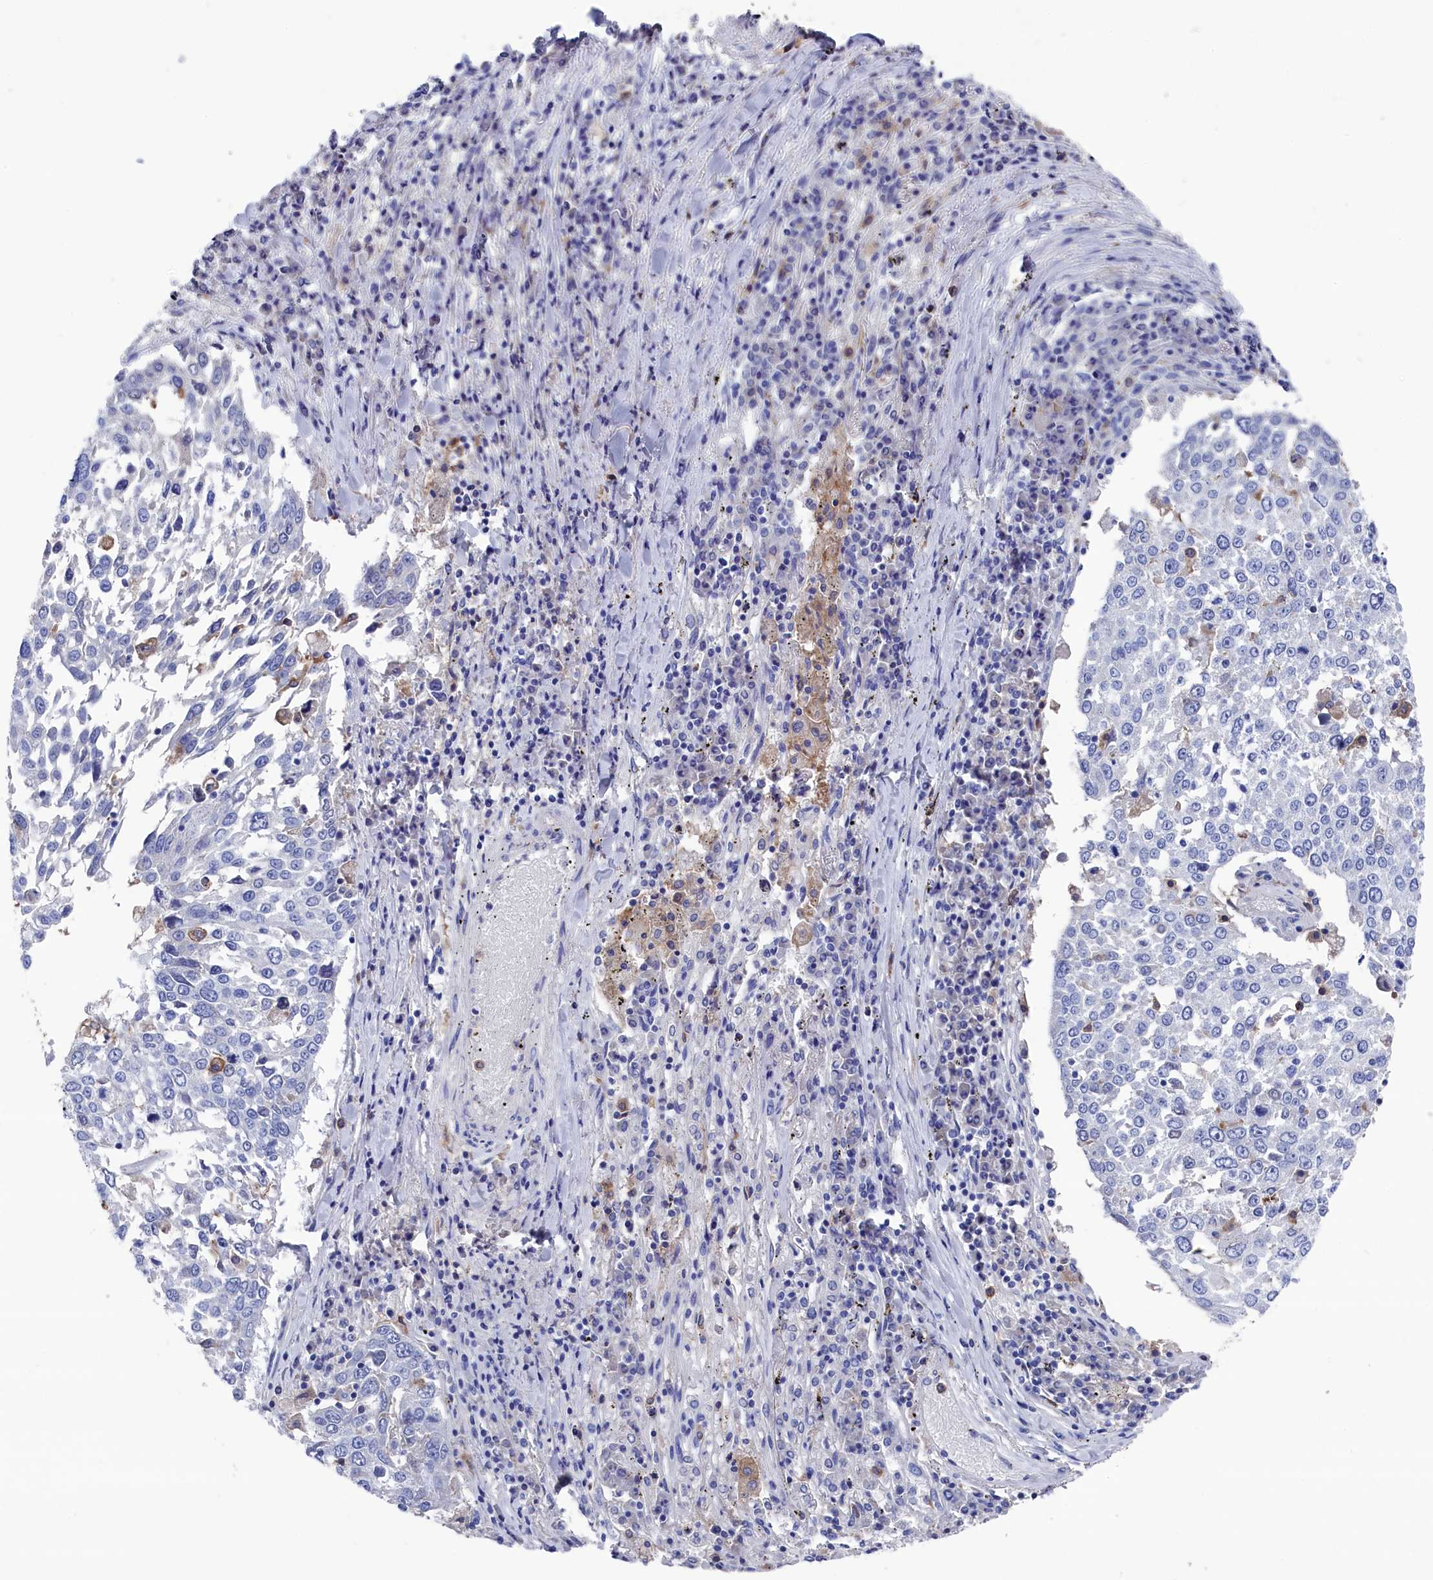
{"staining": {"intensity": "negative", "quantity": "none", "location": "none"}, "tissue": "lung cancer", "cell_type": "Tumor cells", "image_type": "cancer", "snomed": [{"axis": "morphology", "description": "Squamous cell carcinoma, NOS"}, {"axis": "topography", "description": "Lung"}], "caption": "Tumor cells are negative for protein expression in human lung cancer.", "gene": "TYROBP", "patient": {"sex": "male", "age": 65}}